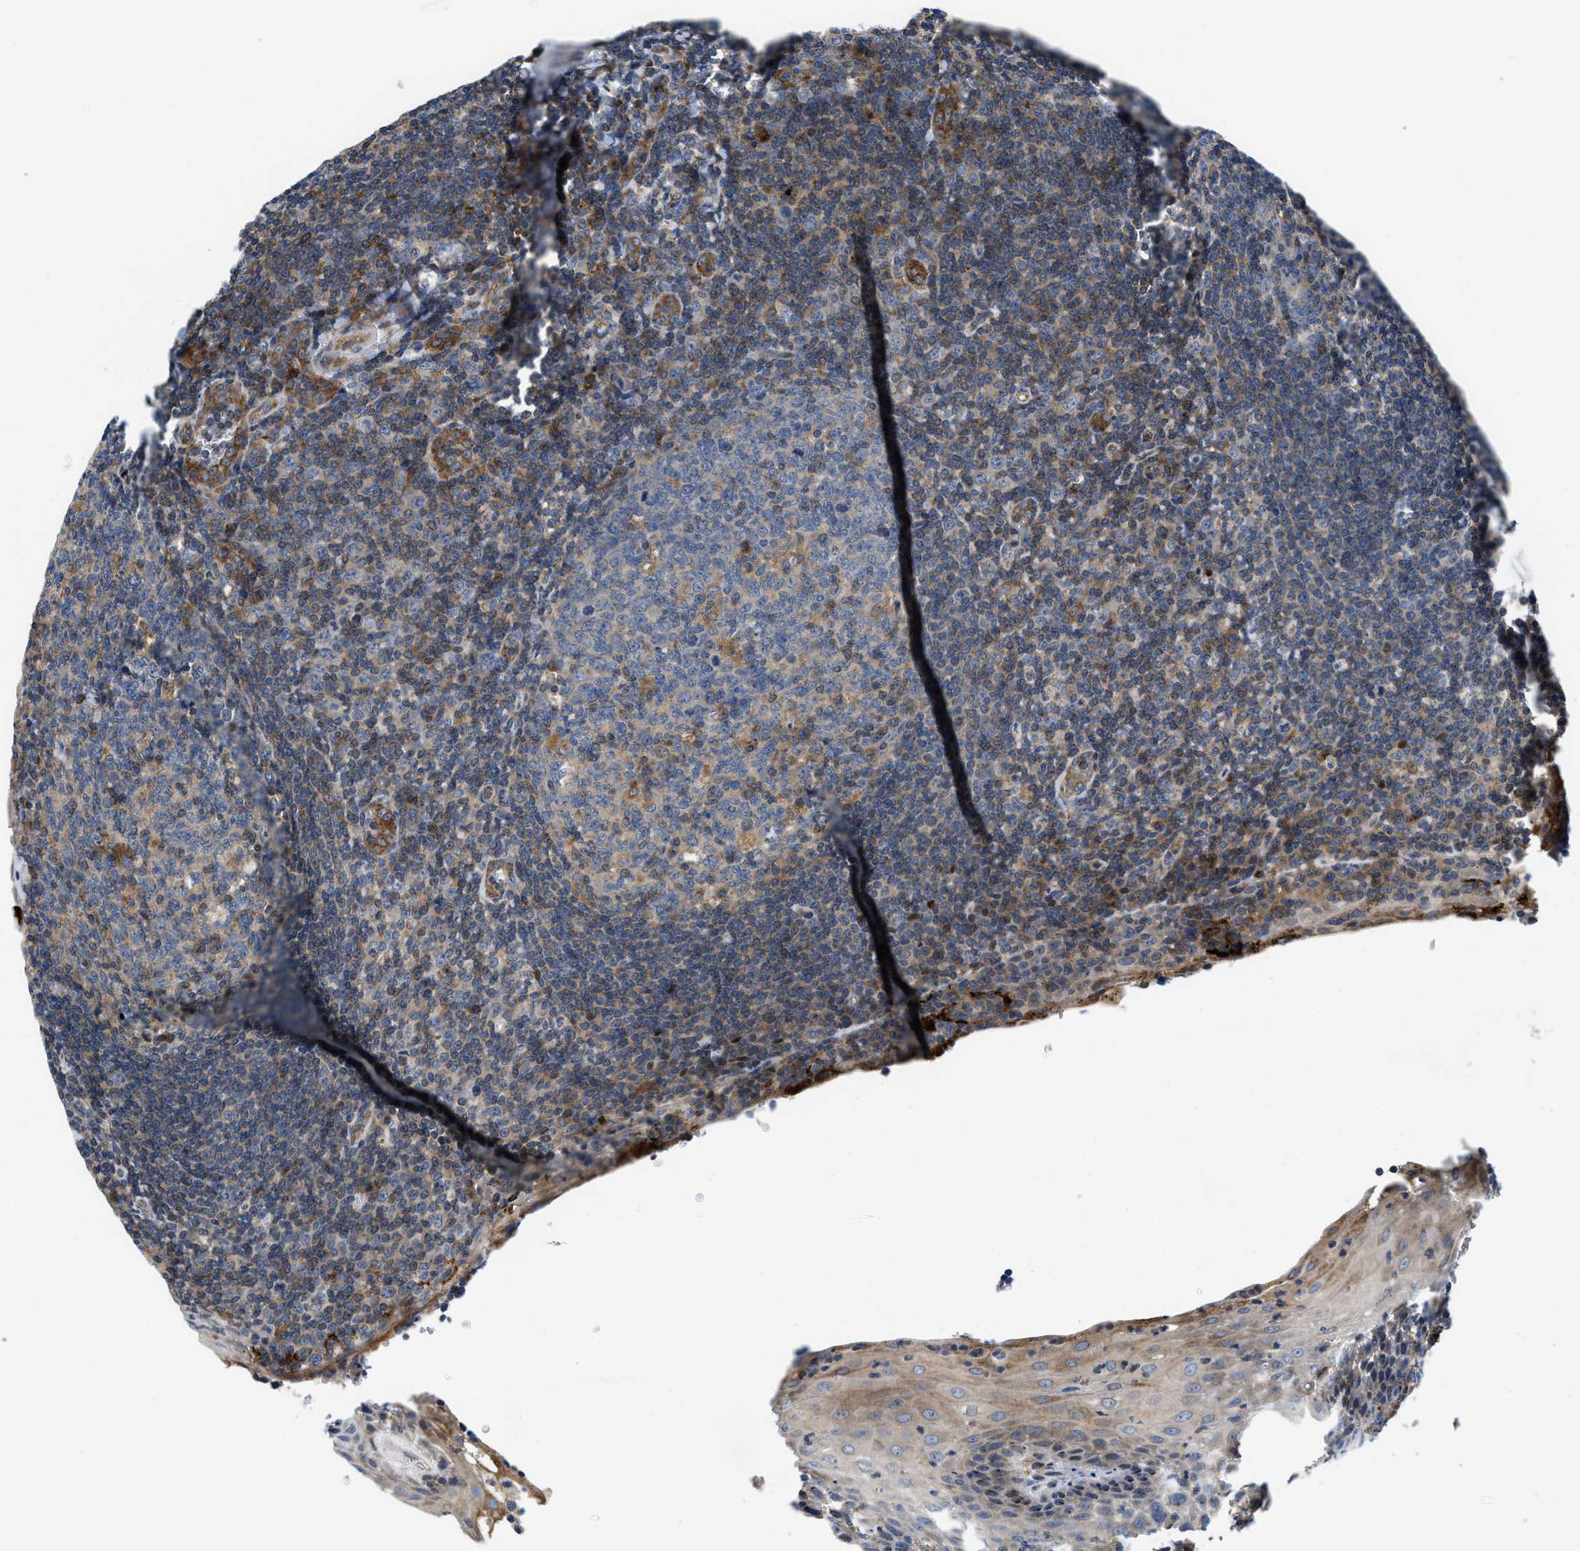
{"staining": {"intensity": "moderate", "quantity": "<25%", "location": "cytoplasmic/membranous"}, "tissue": "tonsil", "cell_type": "Germinal center cells", "image_type": "normal", "snomed": [{"axis": "morphology", "description": "Normal tissue, NOS"}, {"axis": "topography", "description": "Tonsil"}], "caption": "Tonsil stained with DAB immunohistochemistry exhibits low levels of moderate cytoplasmic/membranous staining in approximately <25% of germinal center cells.", "gene": "ENPP4", "patient": {"sex": "male", "age": 37}}